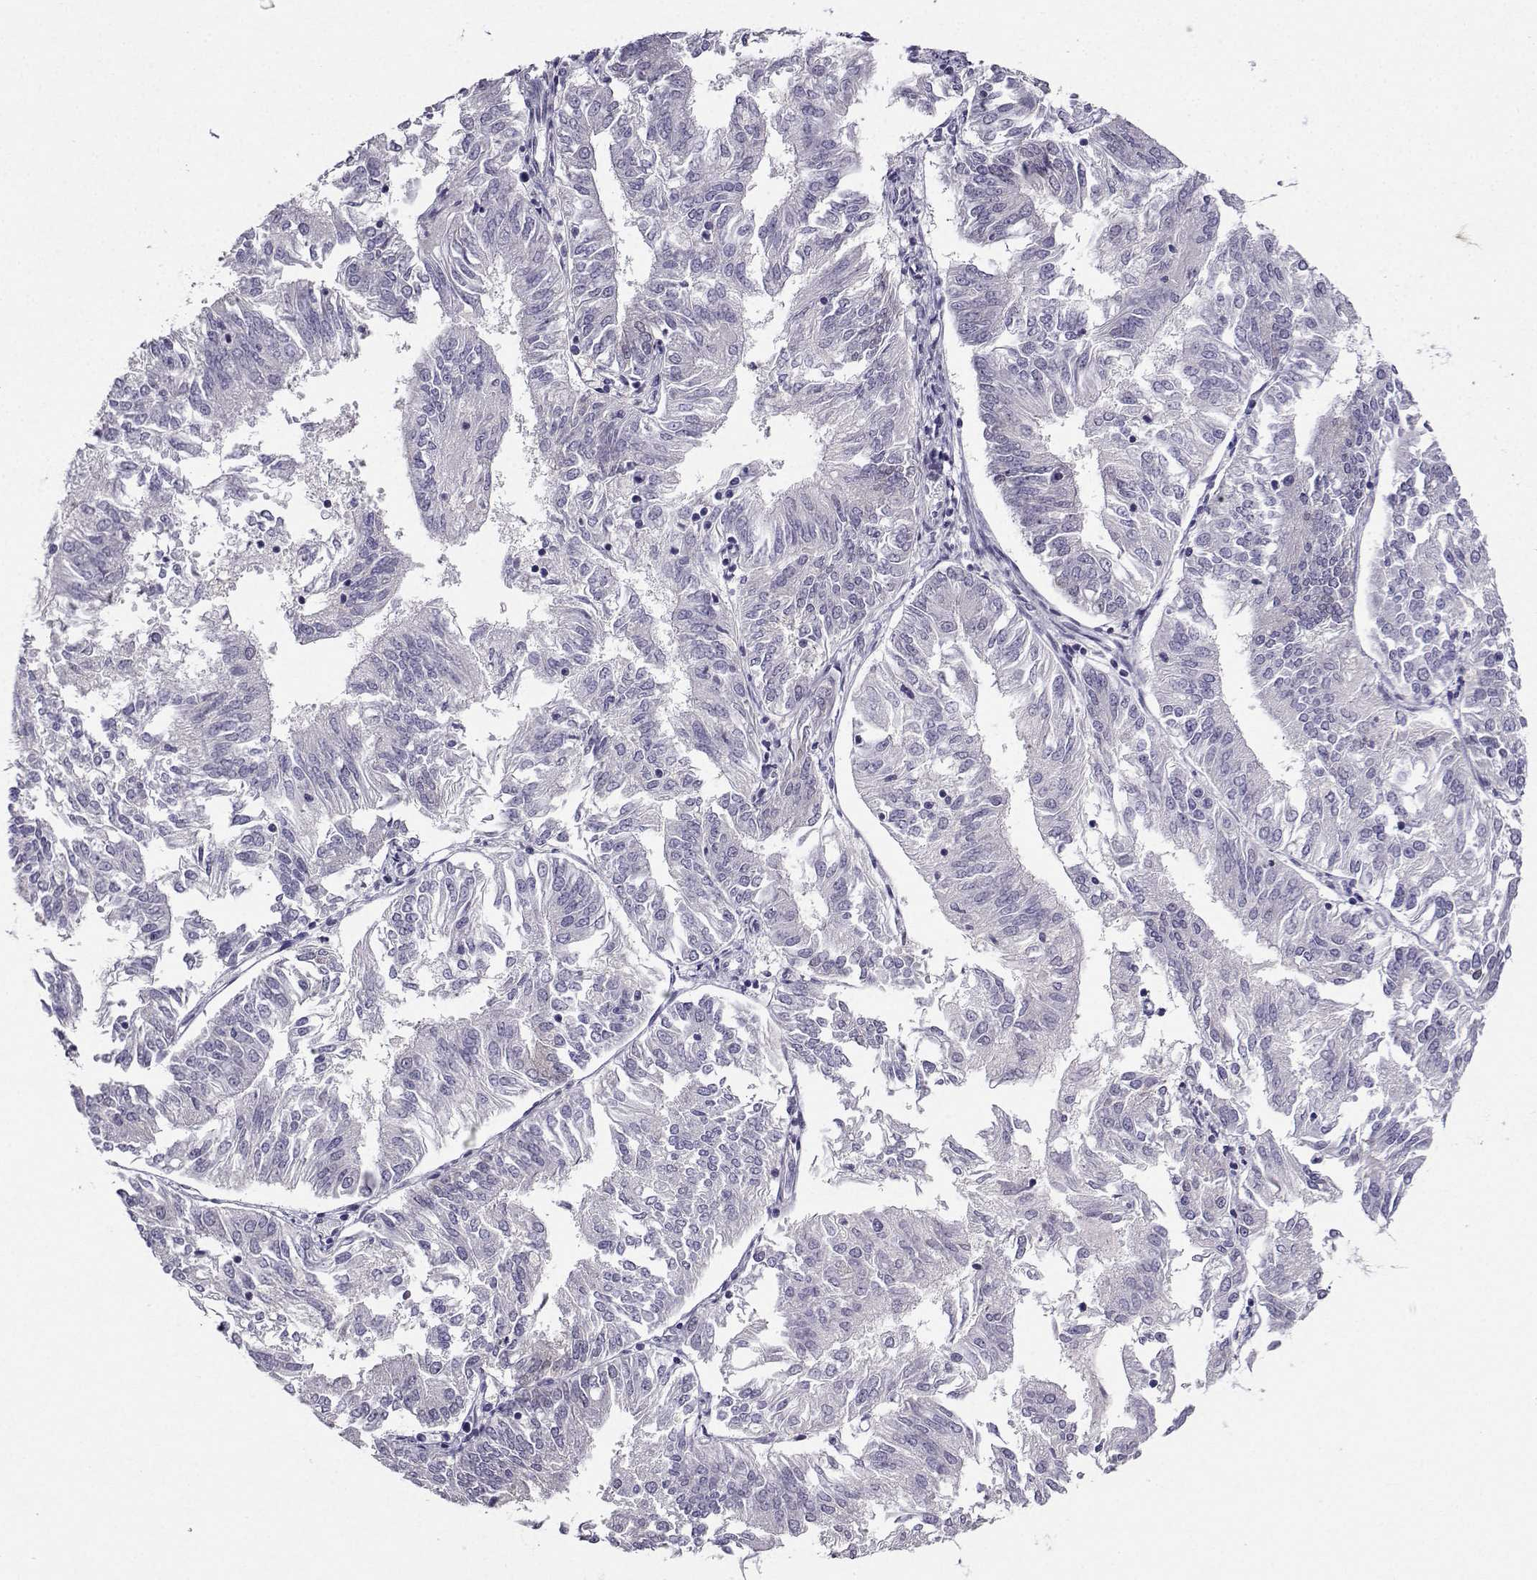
{"staining": {"intensity": "negative", "quantity": "none", "location": "none"}, "tissue": "endometrial cancer", "cell_type": "Tumor cells", "image_type": "cancer", "snomed": [{"axis": "morphology", "description": "Adenocarcinoma, NOS"}, {"axis": "topography", "description": "Endometrium"}], "caption": "Protein analysis of endometrial cancer reveals no significant staining in tumor cells. (Immunohistochemistry (ihc), brightfield microscopy, high magnification).", "gene": "CRYBB1", "patient": {"sex": "female", "age": 58}}